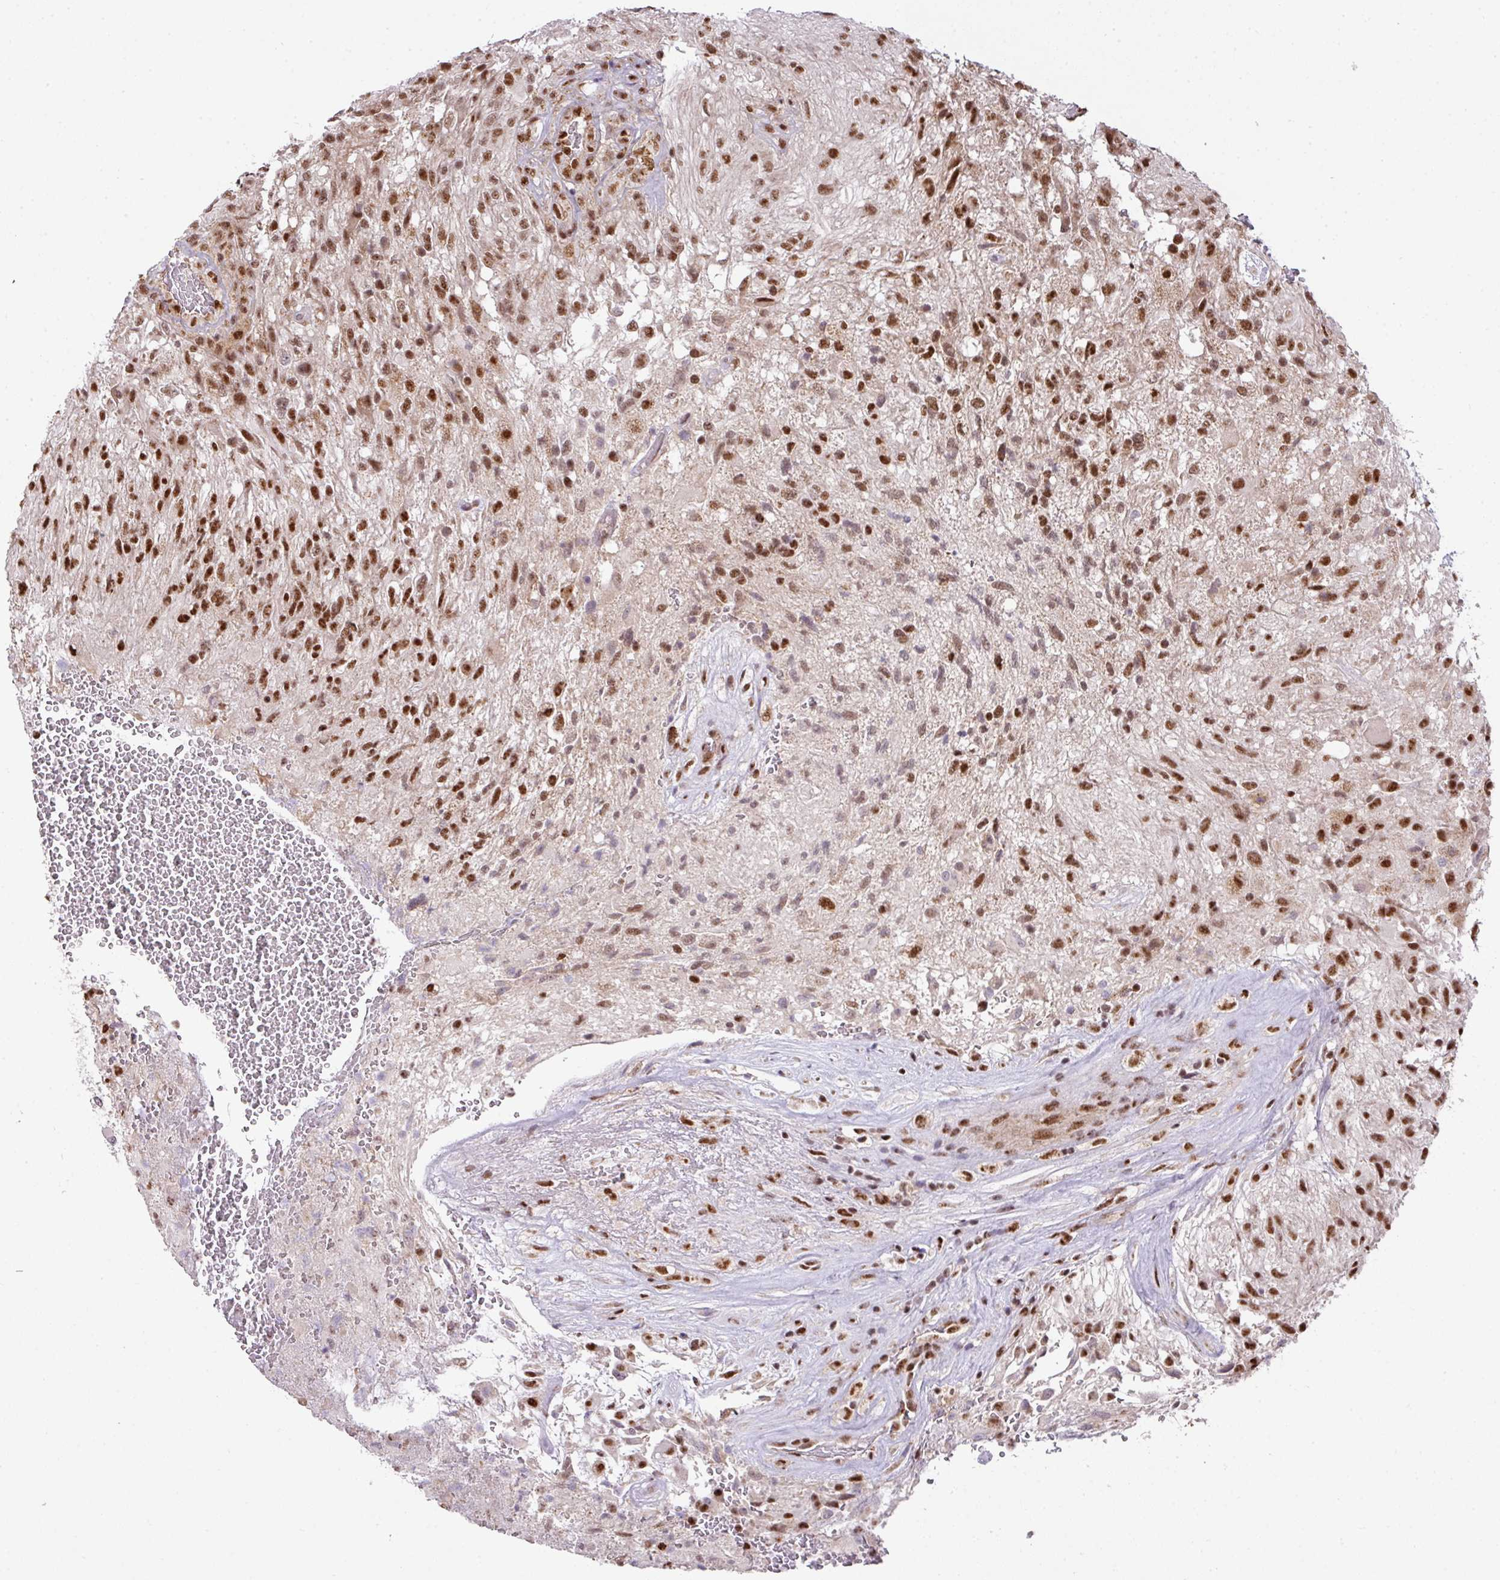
{"staining": {"intensity": "moderate", "quantity": ">75%", "location": "nuclear"}, "tissue": "glioma", "cell_type": "Tumor cells", "image_type": "cancer", "snomed": [{"axis": "morphology", "description": "Glioma, malignant, High grade"}, {"axis": "topography", "description": "Brain"}], "caption": "Immunohistochemical staining of human malignant high-grade glioma displays medium levels of moderate nuclear protein staining in about >75% of tumor cells.", "gene": "PLK1", "patient": {"sex": "male", "age": 56}}